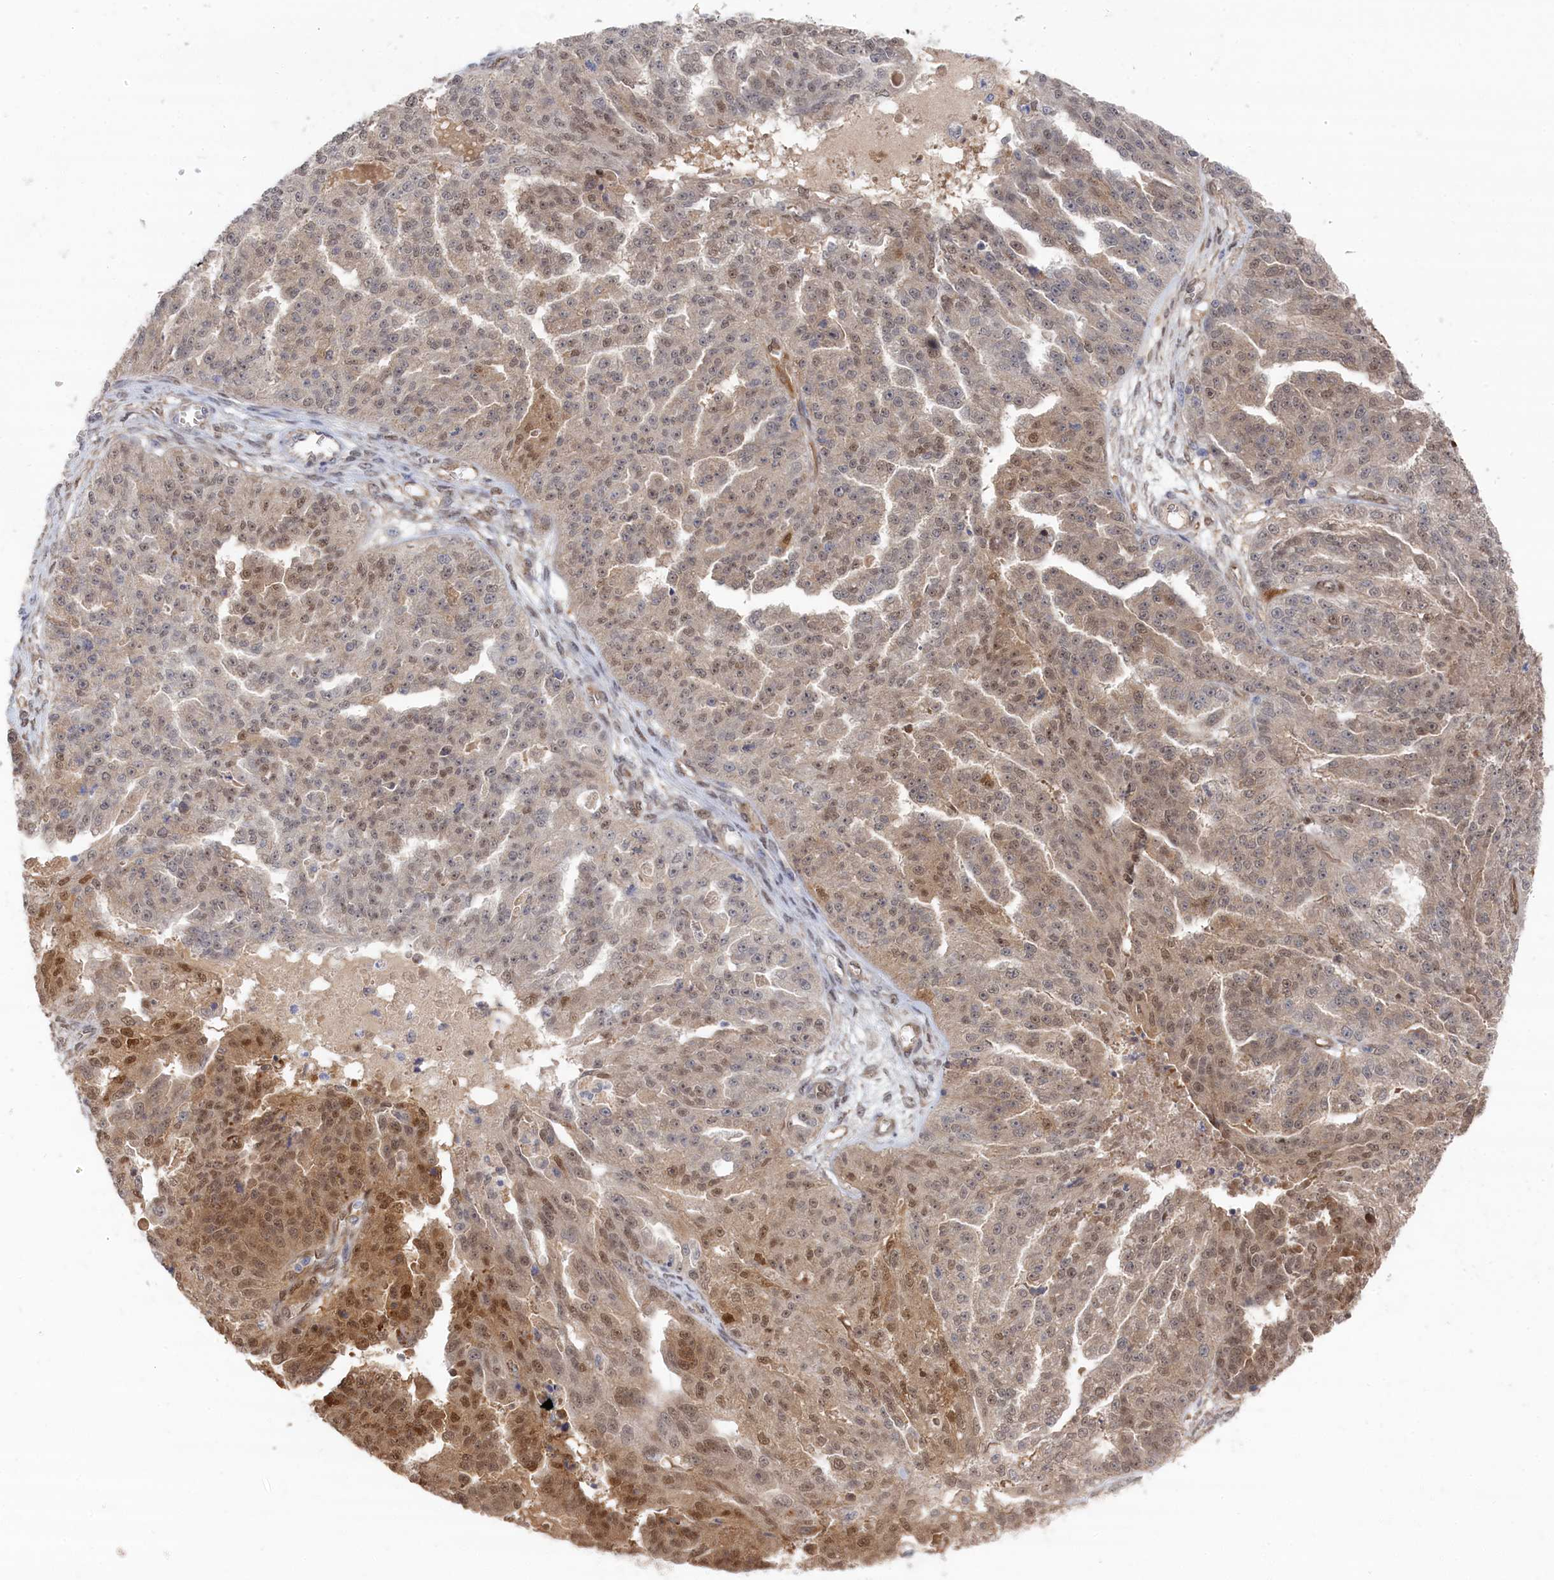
{"staining": {"intensity": "moderate", "quantity": "25%-75%", "location": "cytoplasmic/membranous,nuclear"}, "tissue": "ovarian cancer", "cell_type": "Tumor cells", "image_type": "cancer", "snomed": [{"axis": "morphology", "description": "Cystadenocarcinoma, serous, NOS"}, {"axis": "topography", "description": "Ovary"}], "caption": "Moderate cytoplasmic/membranous and nuclear protein expression is identified in approximately 25%-75% of tumor cells in ovarian cancer.", "gene": "IRGQ", "patient": {"sex": "female", "age": 58}}